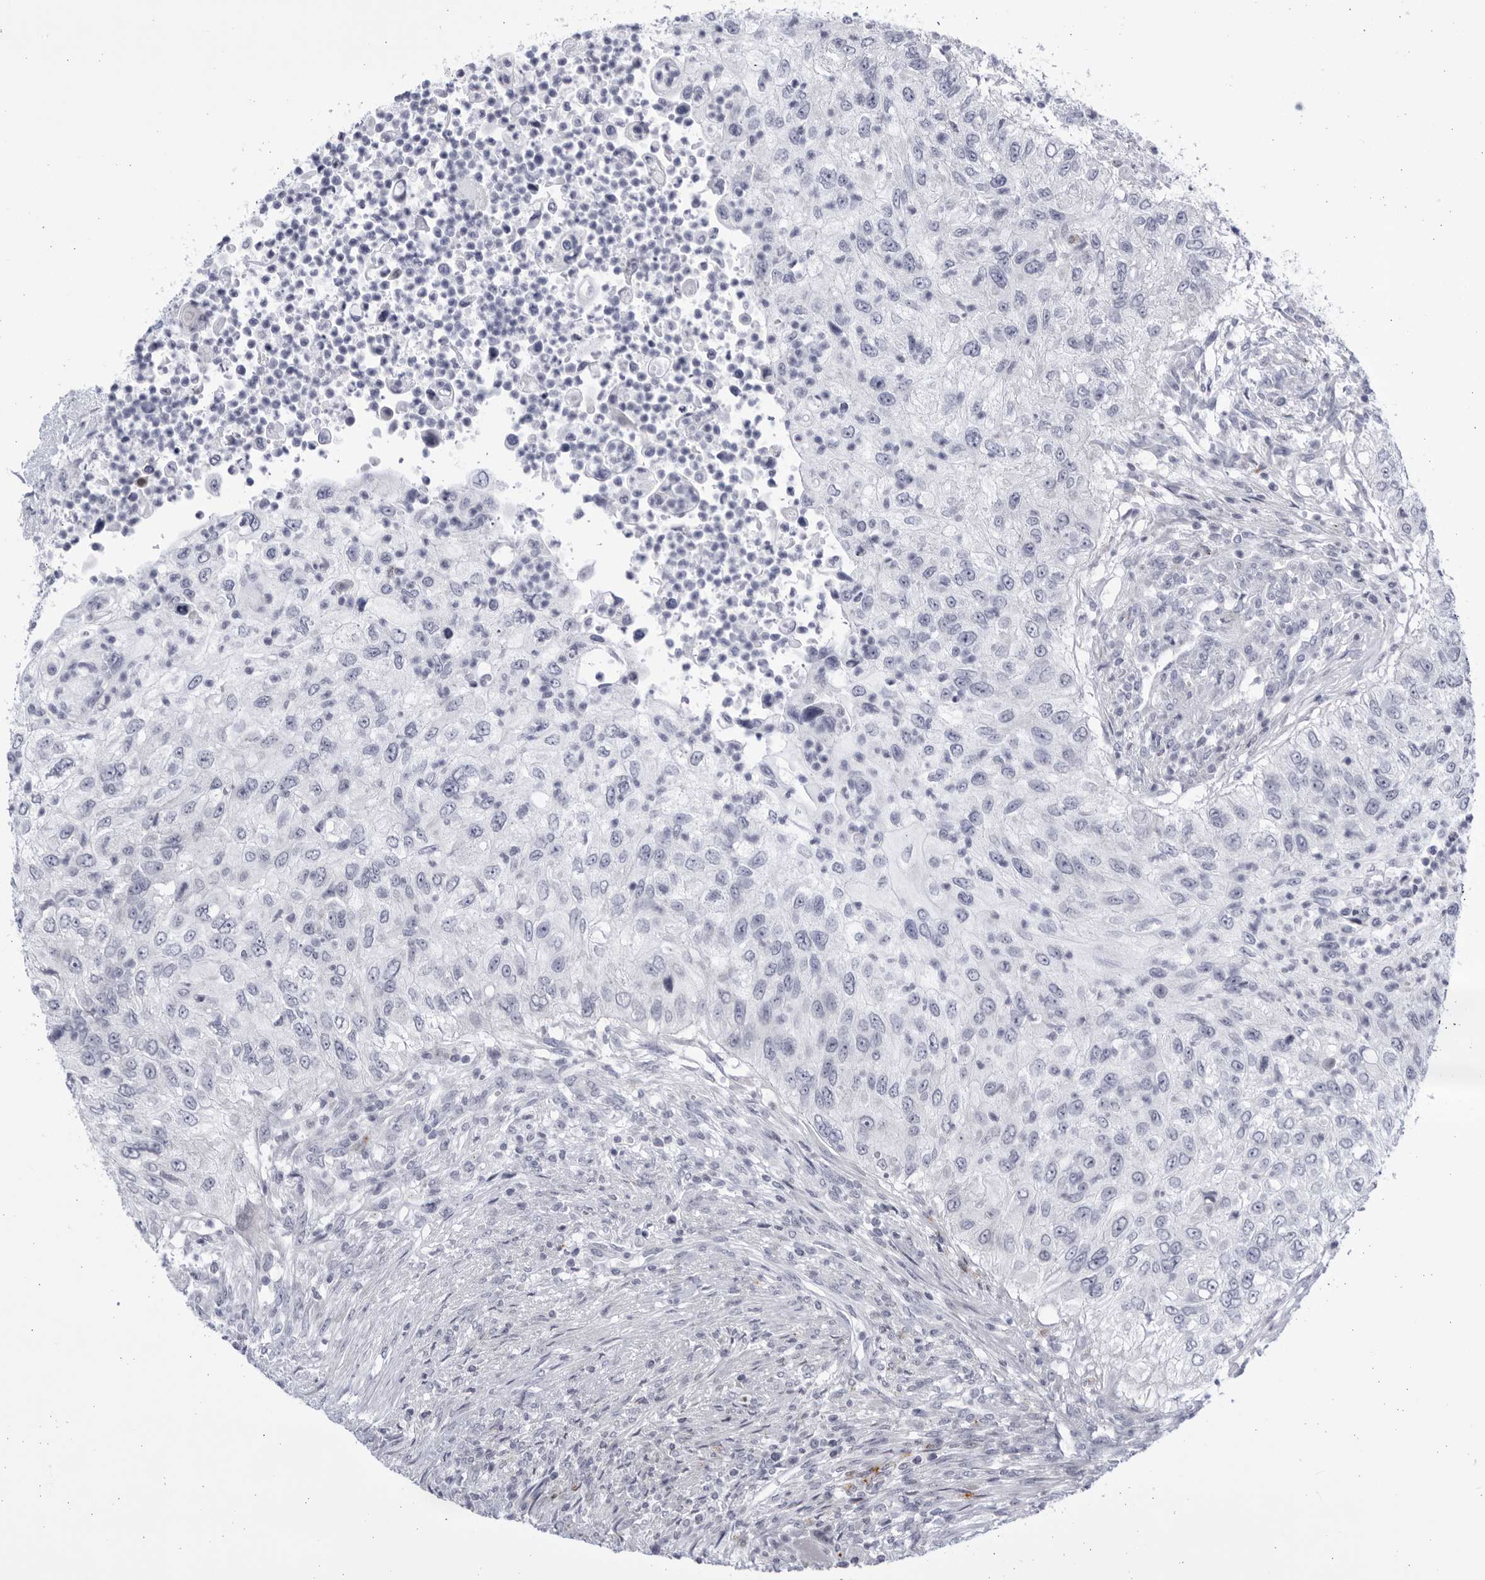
{"staining": {"intensity": "negative", "quantity": "none", "location": "none"}, "tissue": "urothelial cancer", "cell_type": "Tumor cells", "image_type": "cancer", "snomed": [{"axis": "morphology", "description": "Urothelial carcinoma, High grade"}, {"axis": "topography", "description": "Urinary bladder"}], "caption": "Immunohistochemistry of urothelial cancer shows no staining in tumor cells.", "gene": "CCDC181", "patient": {"sex": "female", "age": 60}}